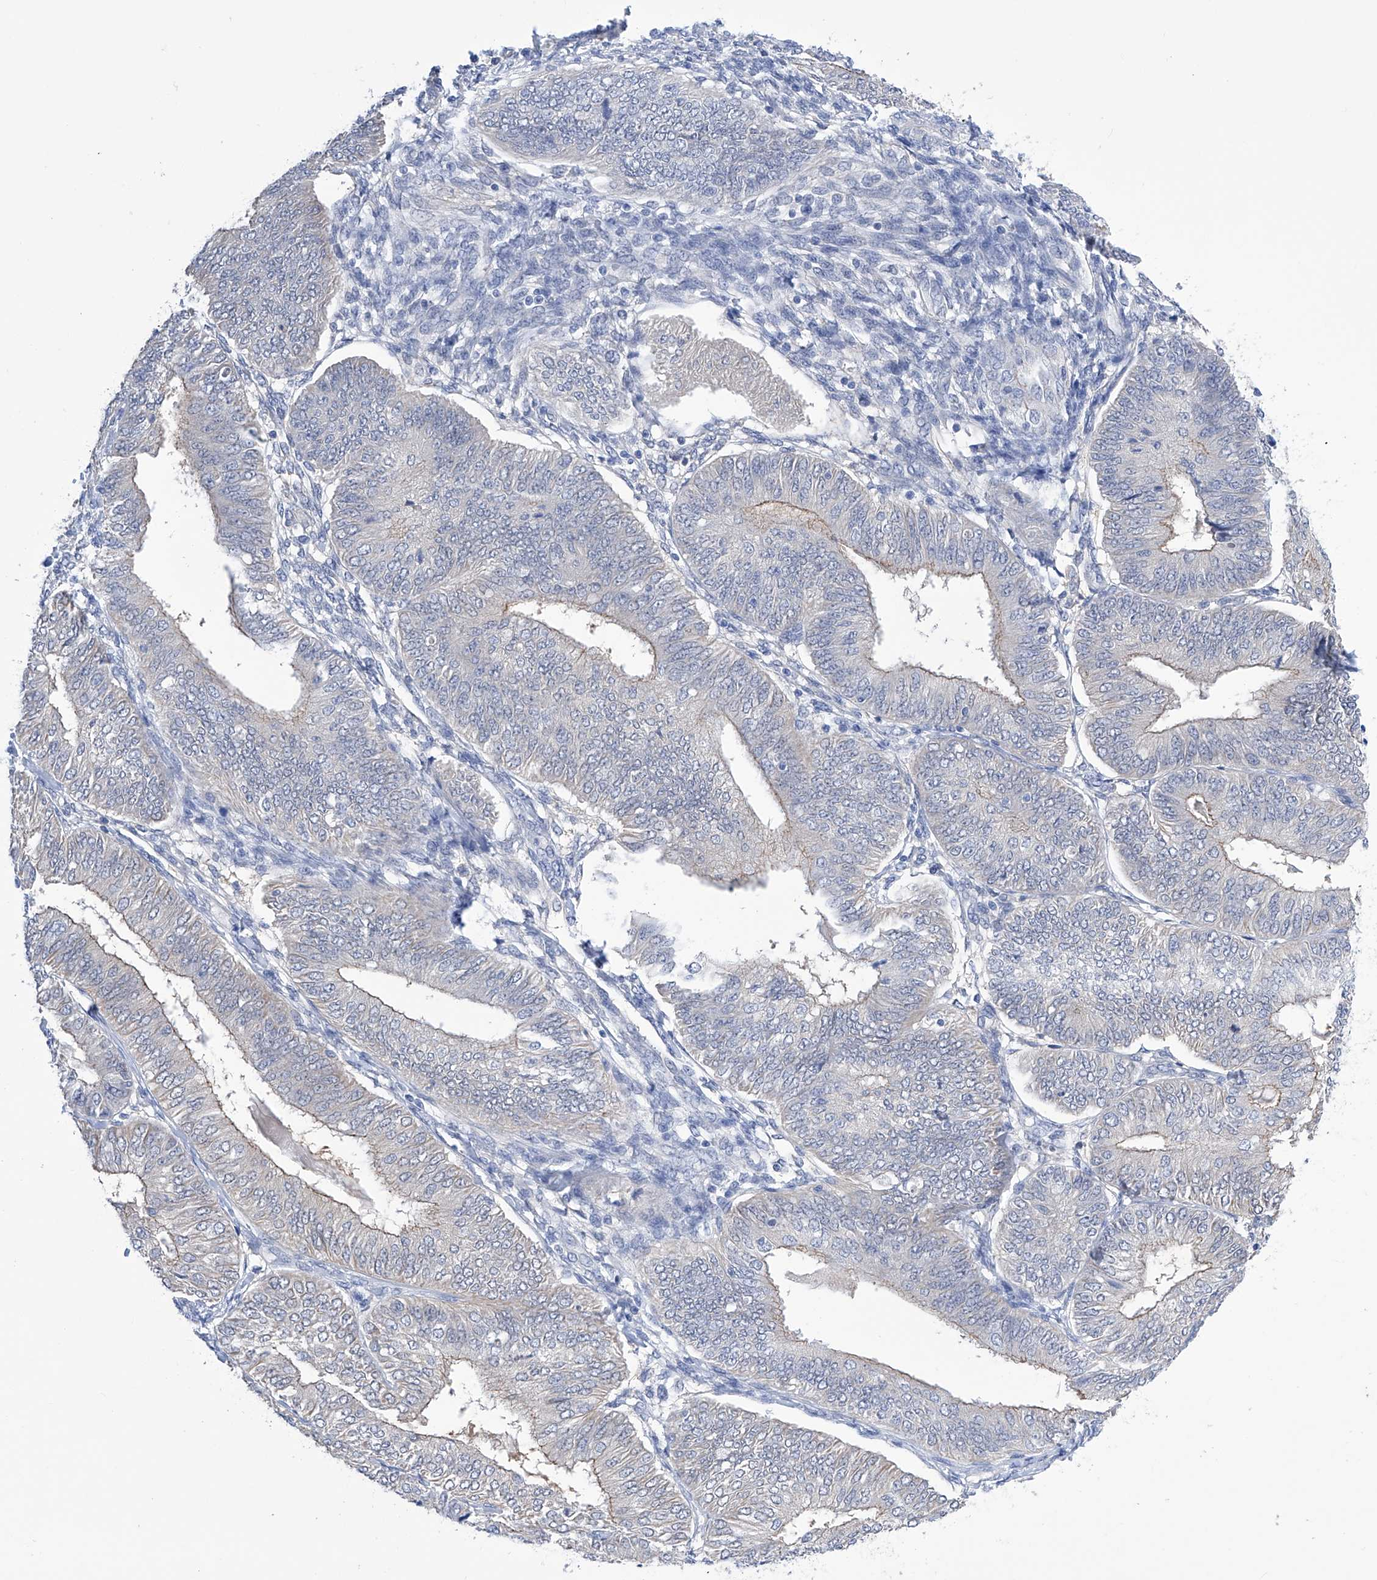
{"staining": {"intensity": "negative", "quantity": "none", "location": "none"}, "tissue": "endometrial cancer", "cell_type": "Tumor cells", "image_type": "cancer", "snomed": [{"axis": "morphology", "description": "Adenocarcinoma, NOS"}, {"axis": "topography", "description": "Endometrium"}], "caption": "Tumor cells are negative for protein expression in human adenocarcinoma (endometrial).", "gene": "PGM3", "patient": {"sex": "female", "age": 58}}